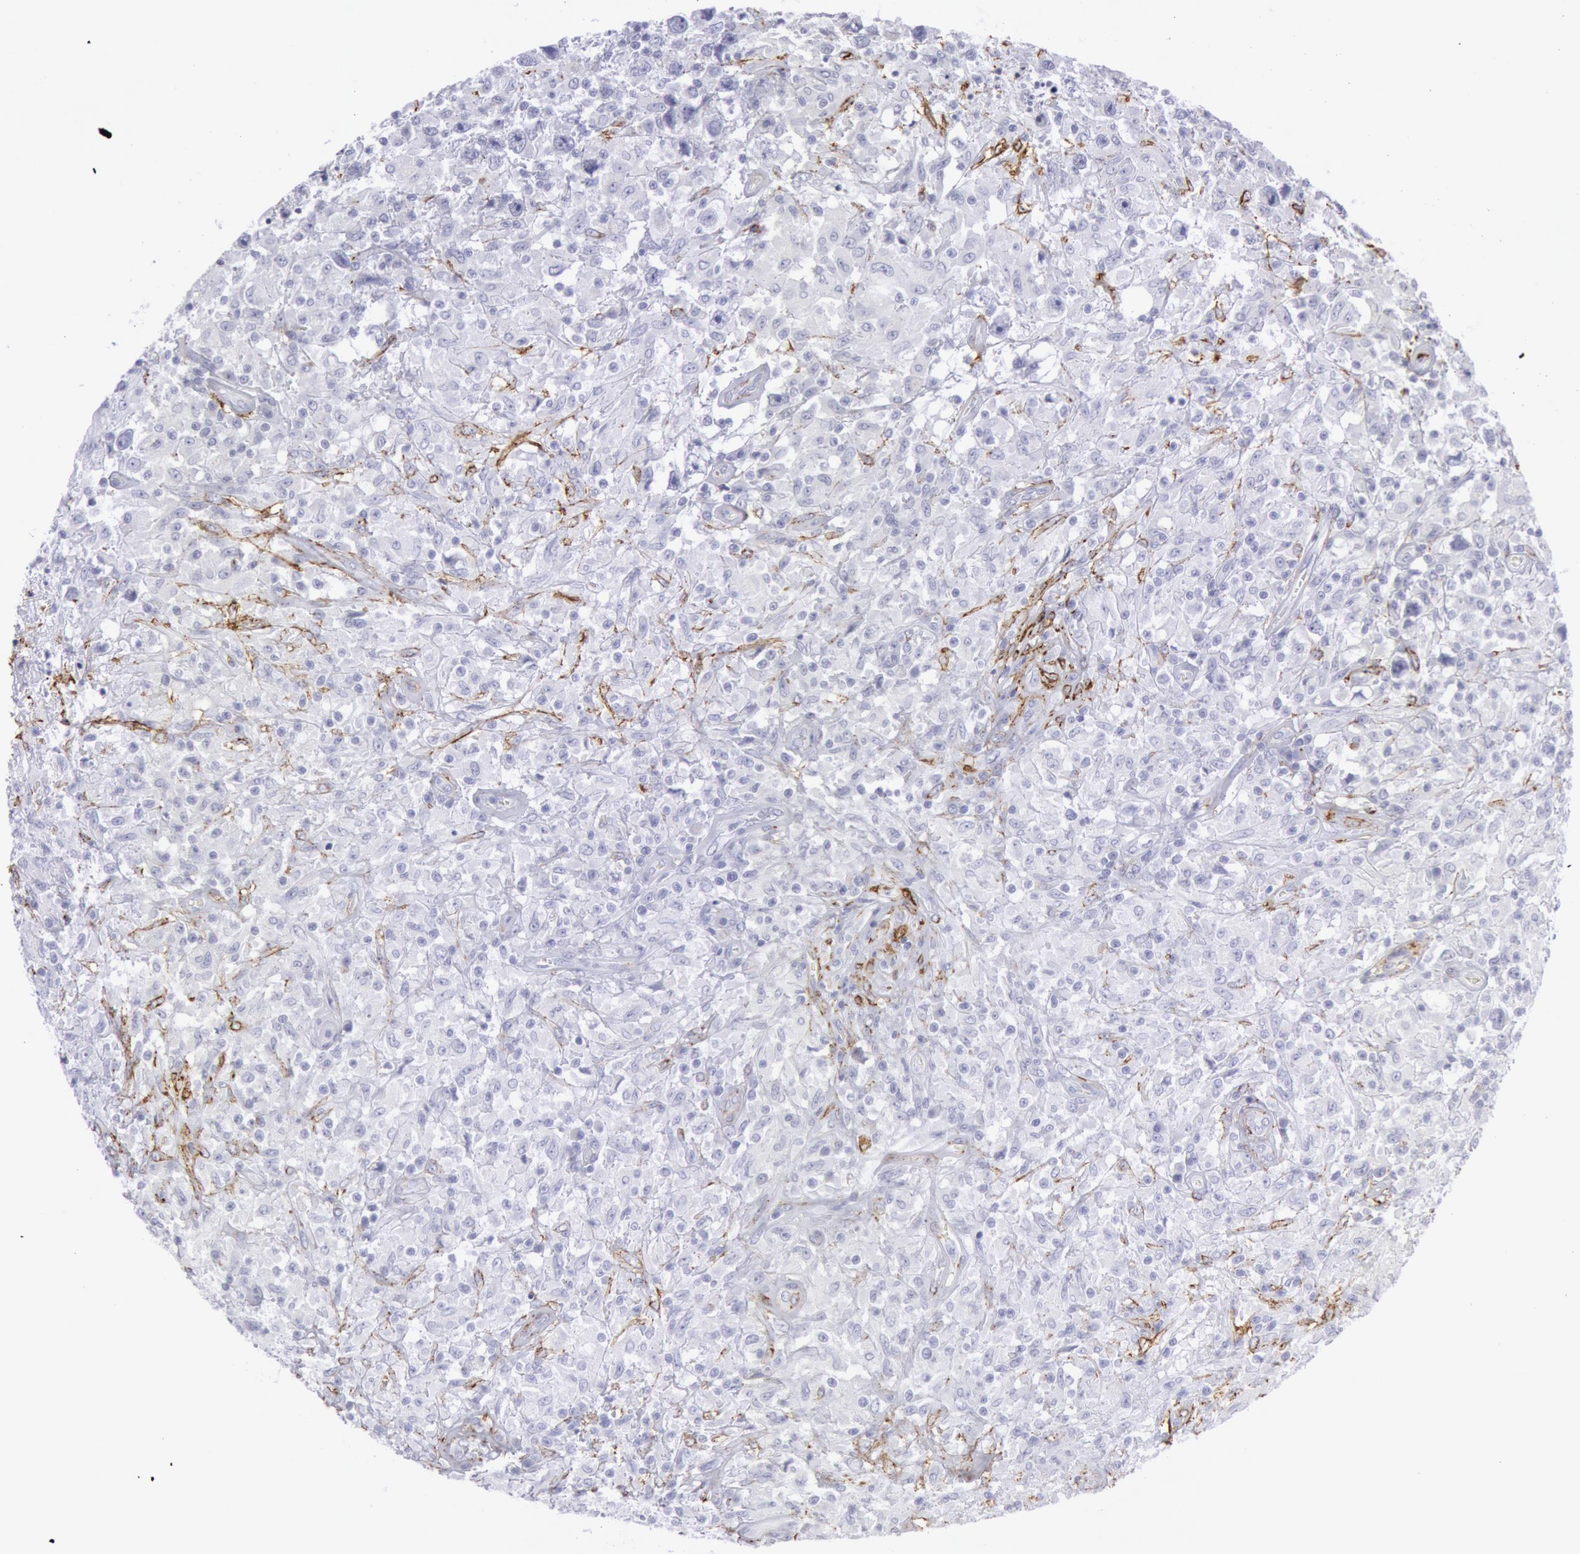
{"staining": {"intensity": "negative", "quantity": "none", "location": "none"}, "tissue": "testis cancer", "cell_type": "Tumor cells", "image_type": "cancer", "snomed": [{"axis": "morphology", "description": "Seminoma, NOS"}, {"axis": "topography", "description": "Testis"}], "caption": "Seminoma (testis) was stained to show a protein in brown. There is no significant staining in tumor cells.", "gene": "CDH13", "patient": {"sex": "male", "age": 34}}